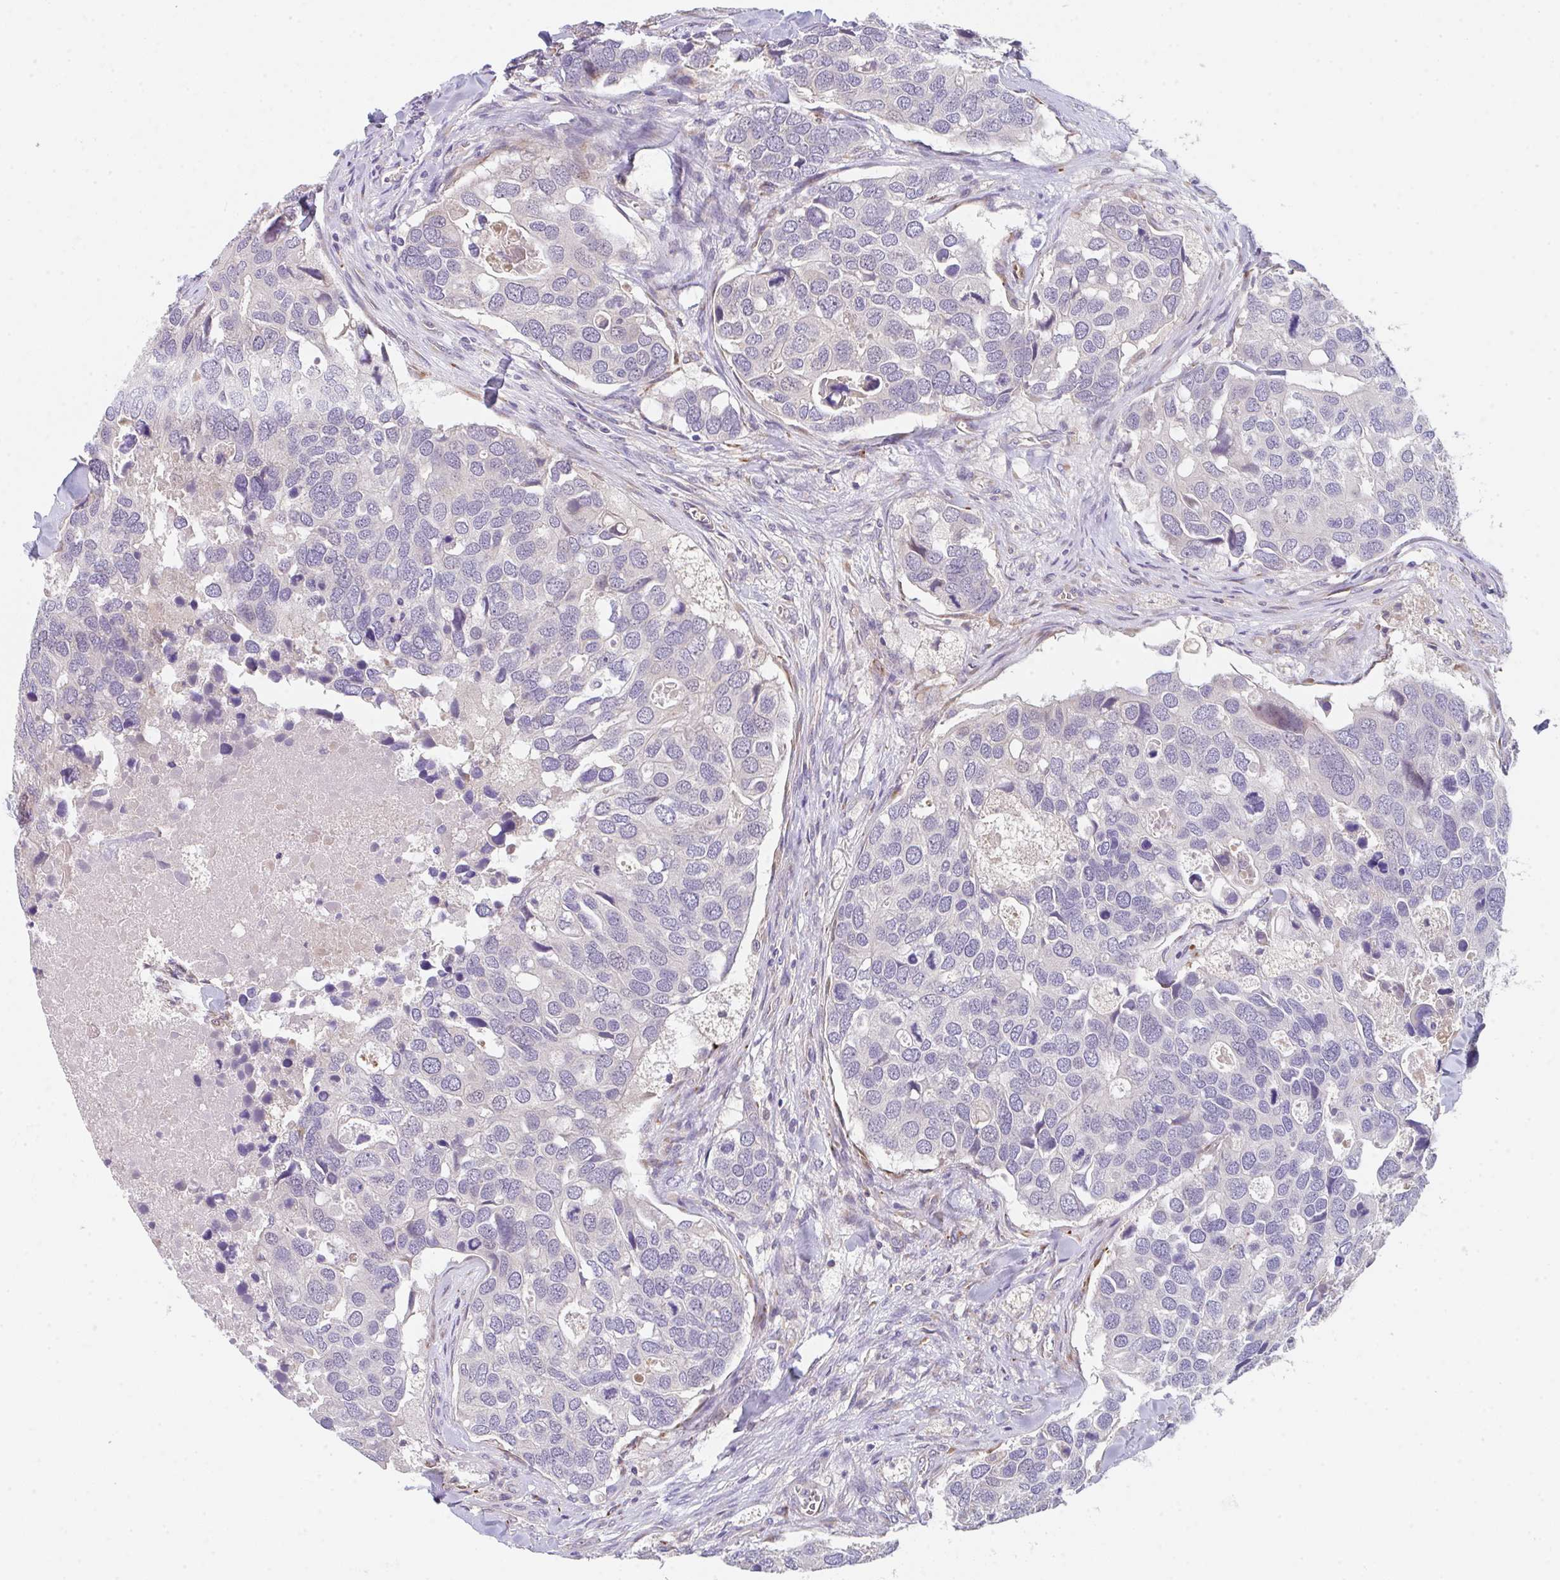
{"staining": {"intensity": "negative", "quantity": "none", "location": "none"}, "tissue": "breast cancer", "cell_type": "Tumor cells", "image_type": "cancer", "snomed": [{"axis": "morphology", "description": "Duct carcinoma"}, {"axis": "topography", "description": "Breast"}], "caption": "A photomicrograph of human breast cancer (infiltrating ductal carcinoma) is negative for staining in tumor cells.", "gene": "TSPAN31", "patient": {"sex": "female", "age": 83}}